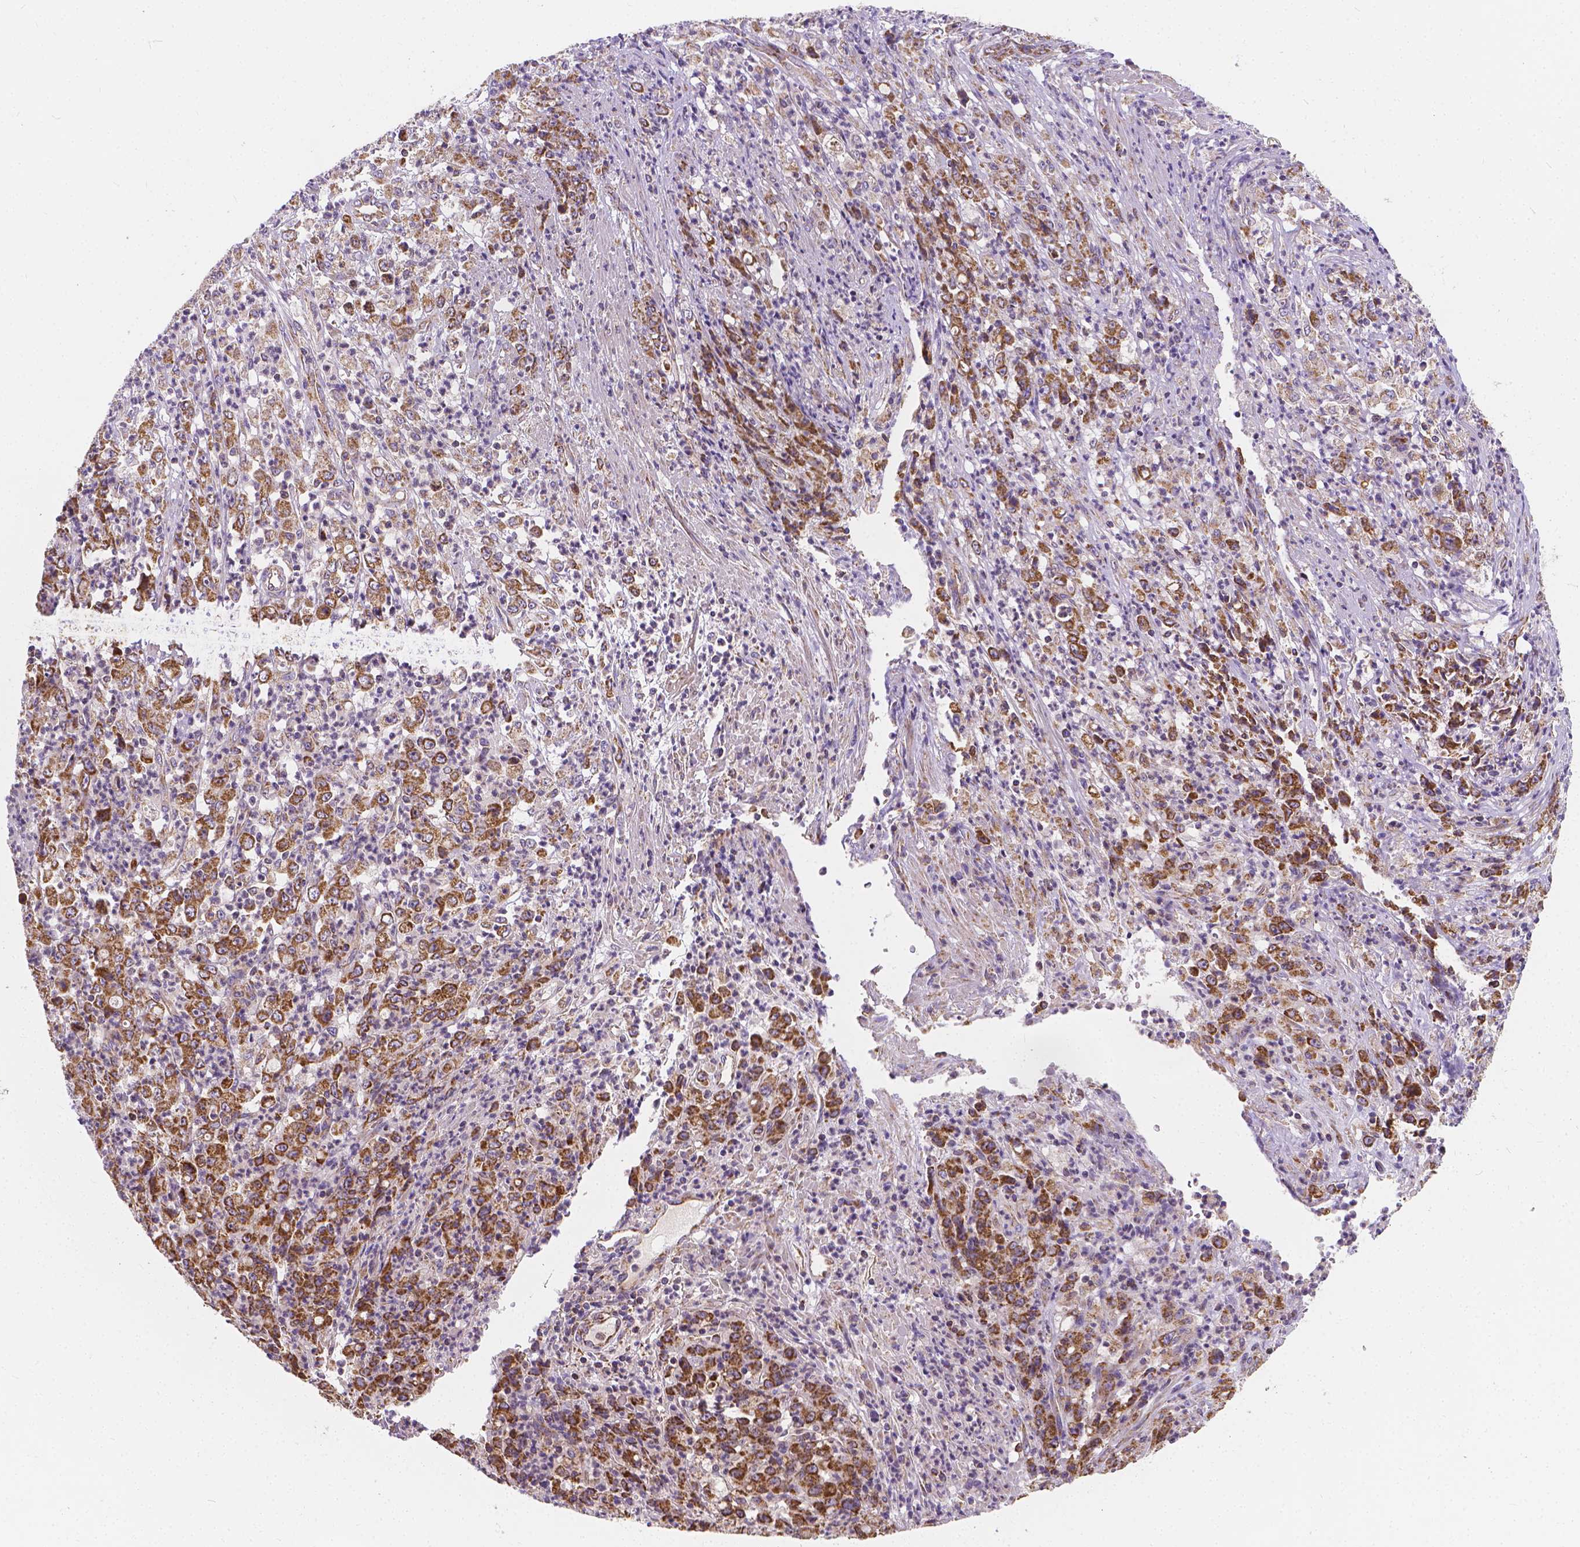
{"staining": {"intensity": "strong", "quantity": ">75%", "location": "cytoplasmic/membranous"}, "tissue": "stomach cancer", "cell_type": "Tumor cells", "image_type": "cancer", "snomed": [{"axis": "morphology", "description": "Adenocarcinoma, NOS"}, {"axis": "topography", "description": "Stomach, lower"}], "caption": "Immunohistochemical staining of human stomach cancer reveals high levels of strong cytoplasmic/membranous expression in approximately >75% of tumor cells.", "gene": "SNCAIP", "patient": {"sex": "female", "age": 71}}